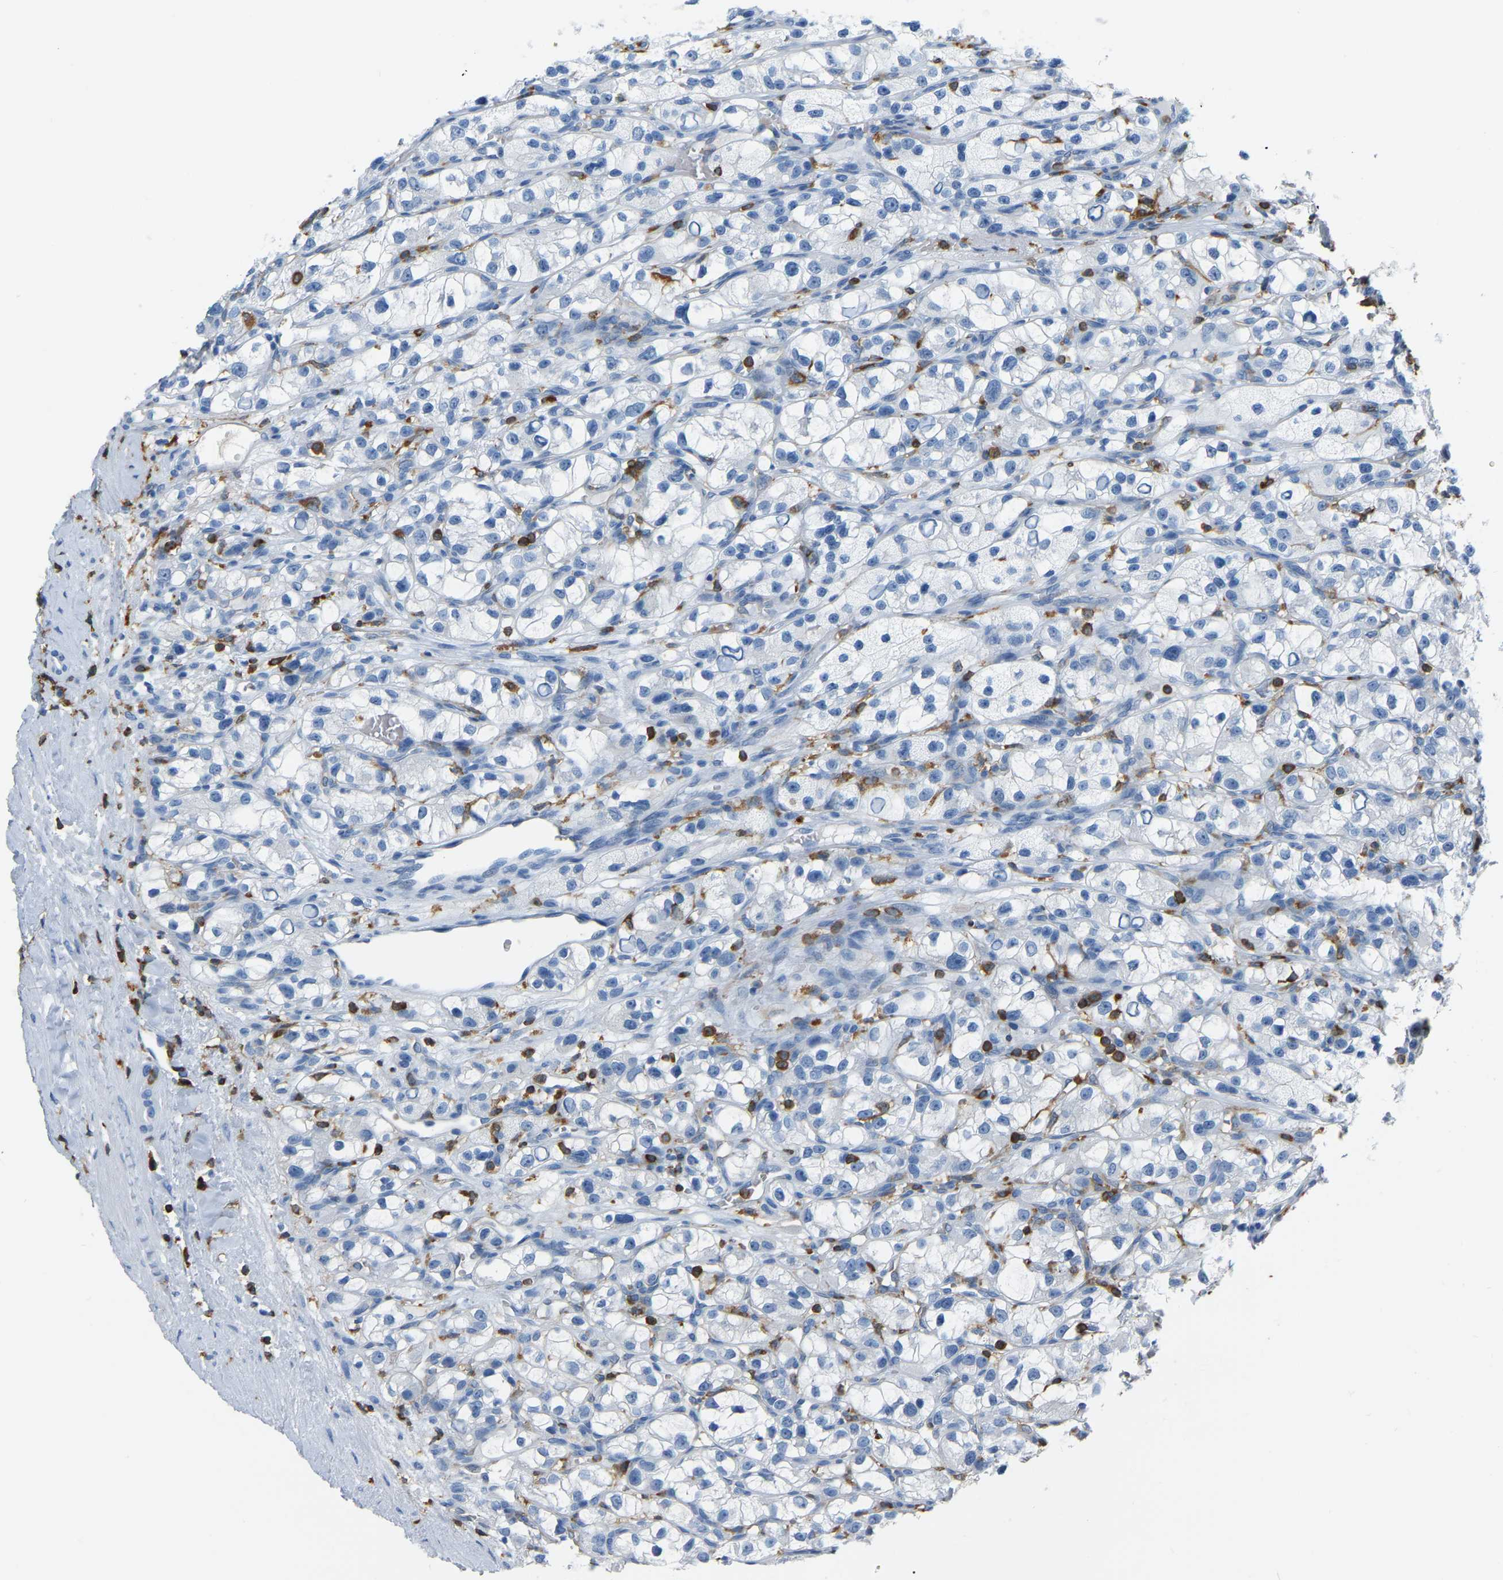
{"staining": {"intensity": "negative", "quantity": "none", "location": "none"}, "tissue": "renal cancer", "cell_type": "Tumor cells", "image_type": "cancer", "snomed": [{"axis": "morphology", "description": "Adenocarcinoma, NOS"}, {"axis": "topography", "description": "Kidney"}], "caption": "Immunohistochemical staining of human adenocarcinoma (renal) shows no significant expression in tumor cells. (DAB (3,3'-diaminobenzidine) immunohistochemistry (IHC) with hematoxylin counter stain).", "gene": "ARHGAP45", "patient": {"sex": "female", "age": 57}}